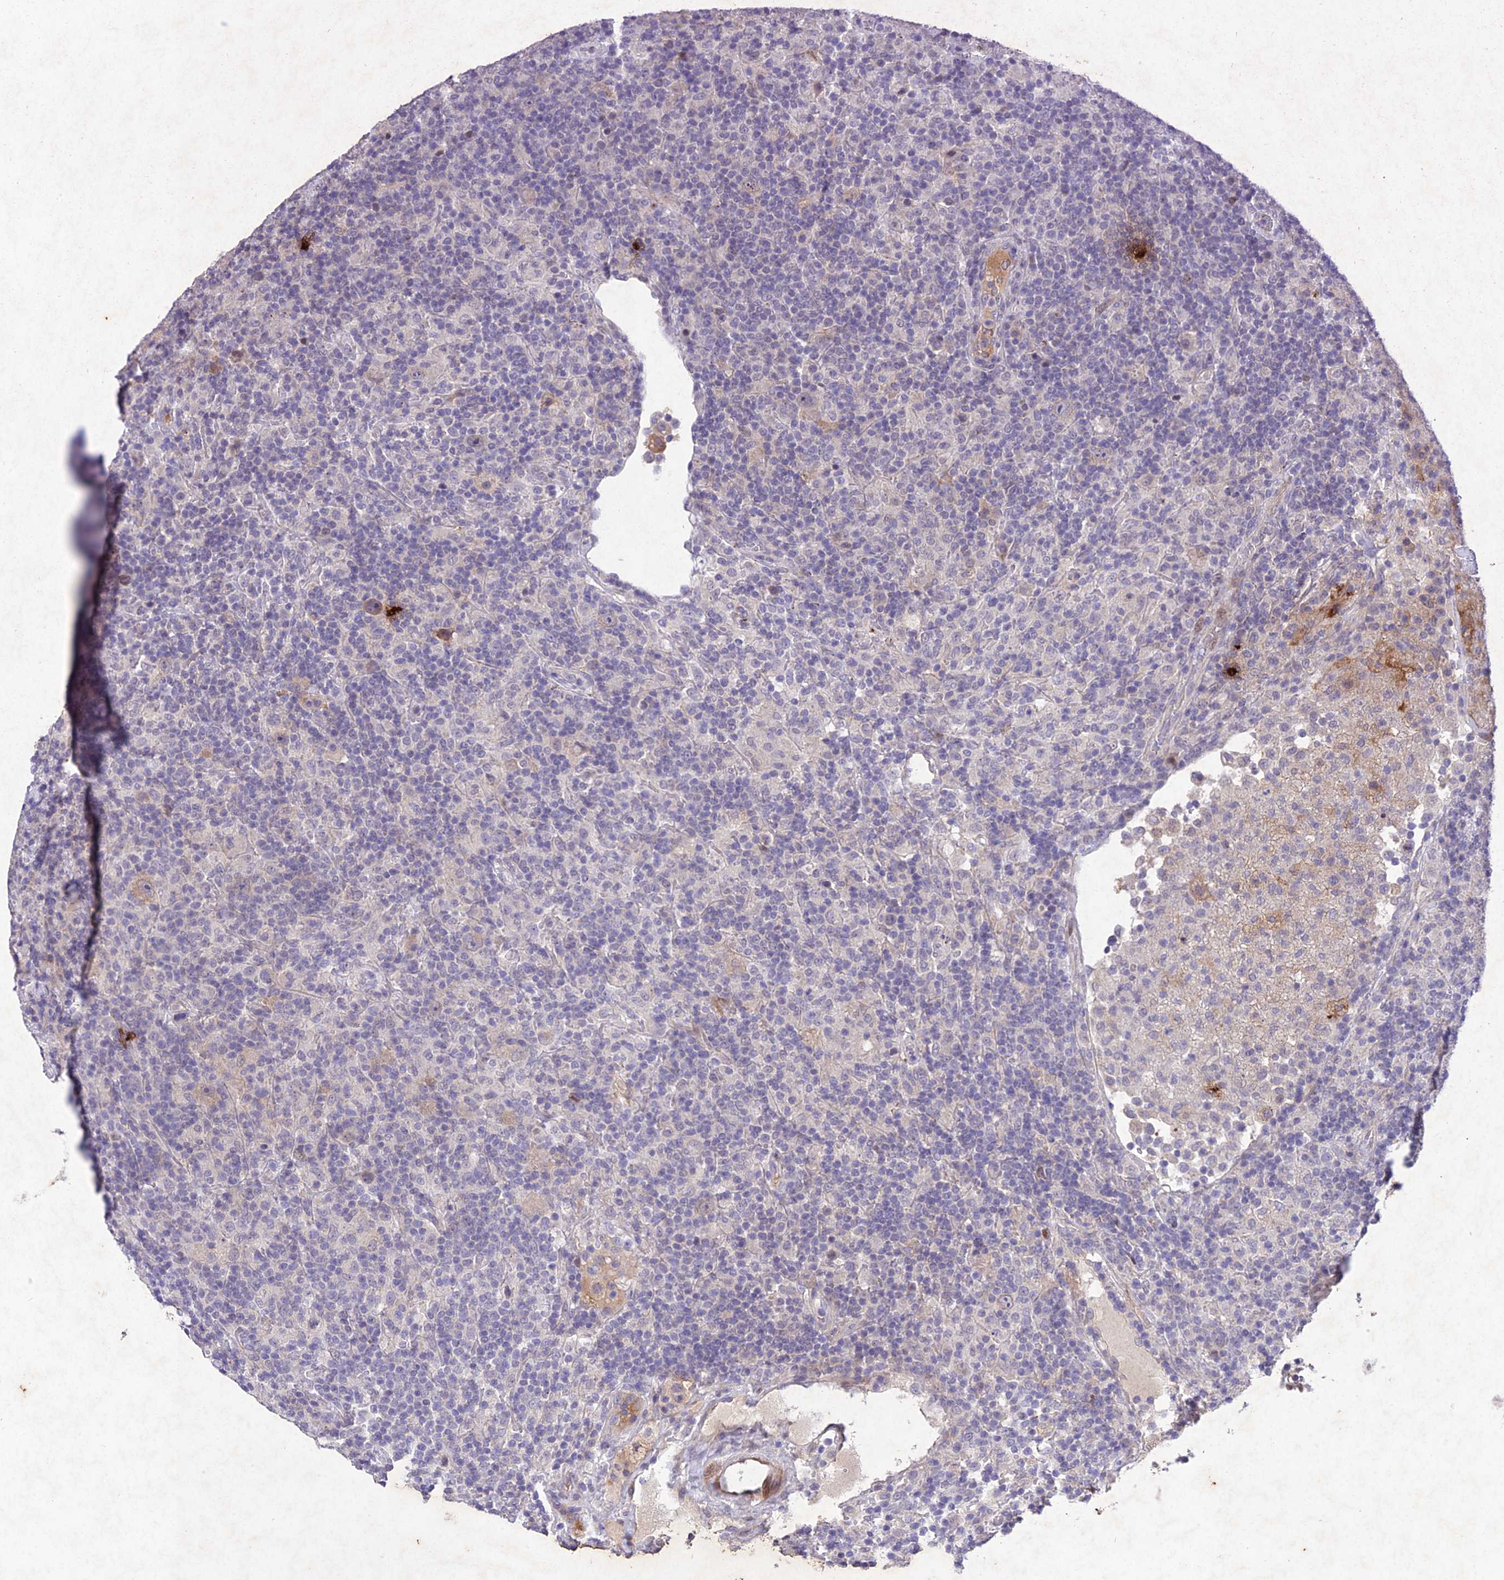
{"staining": {"intensity": "negative", "quantity": "none", "location": "none"}, "tissue": "lymphoma", "cell_type": "Tumor cells", "image_type": "cancer", "snomed": [{"axis": "morphology", "description": "Hodgkin's disease, NOS"}, {"axis": "topography", "description": "Lymph node"}], "caption": "The micrograph displays no staining of tumor cells in Hodgkin's disease.", "gene": "ANKRD52", "patient": {"sex": "male", "age": 70}}